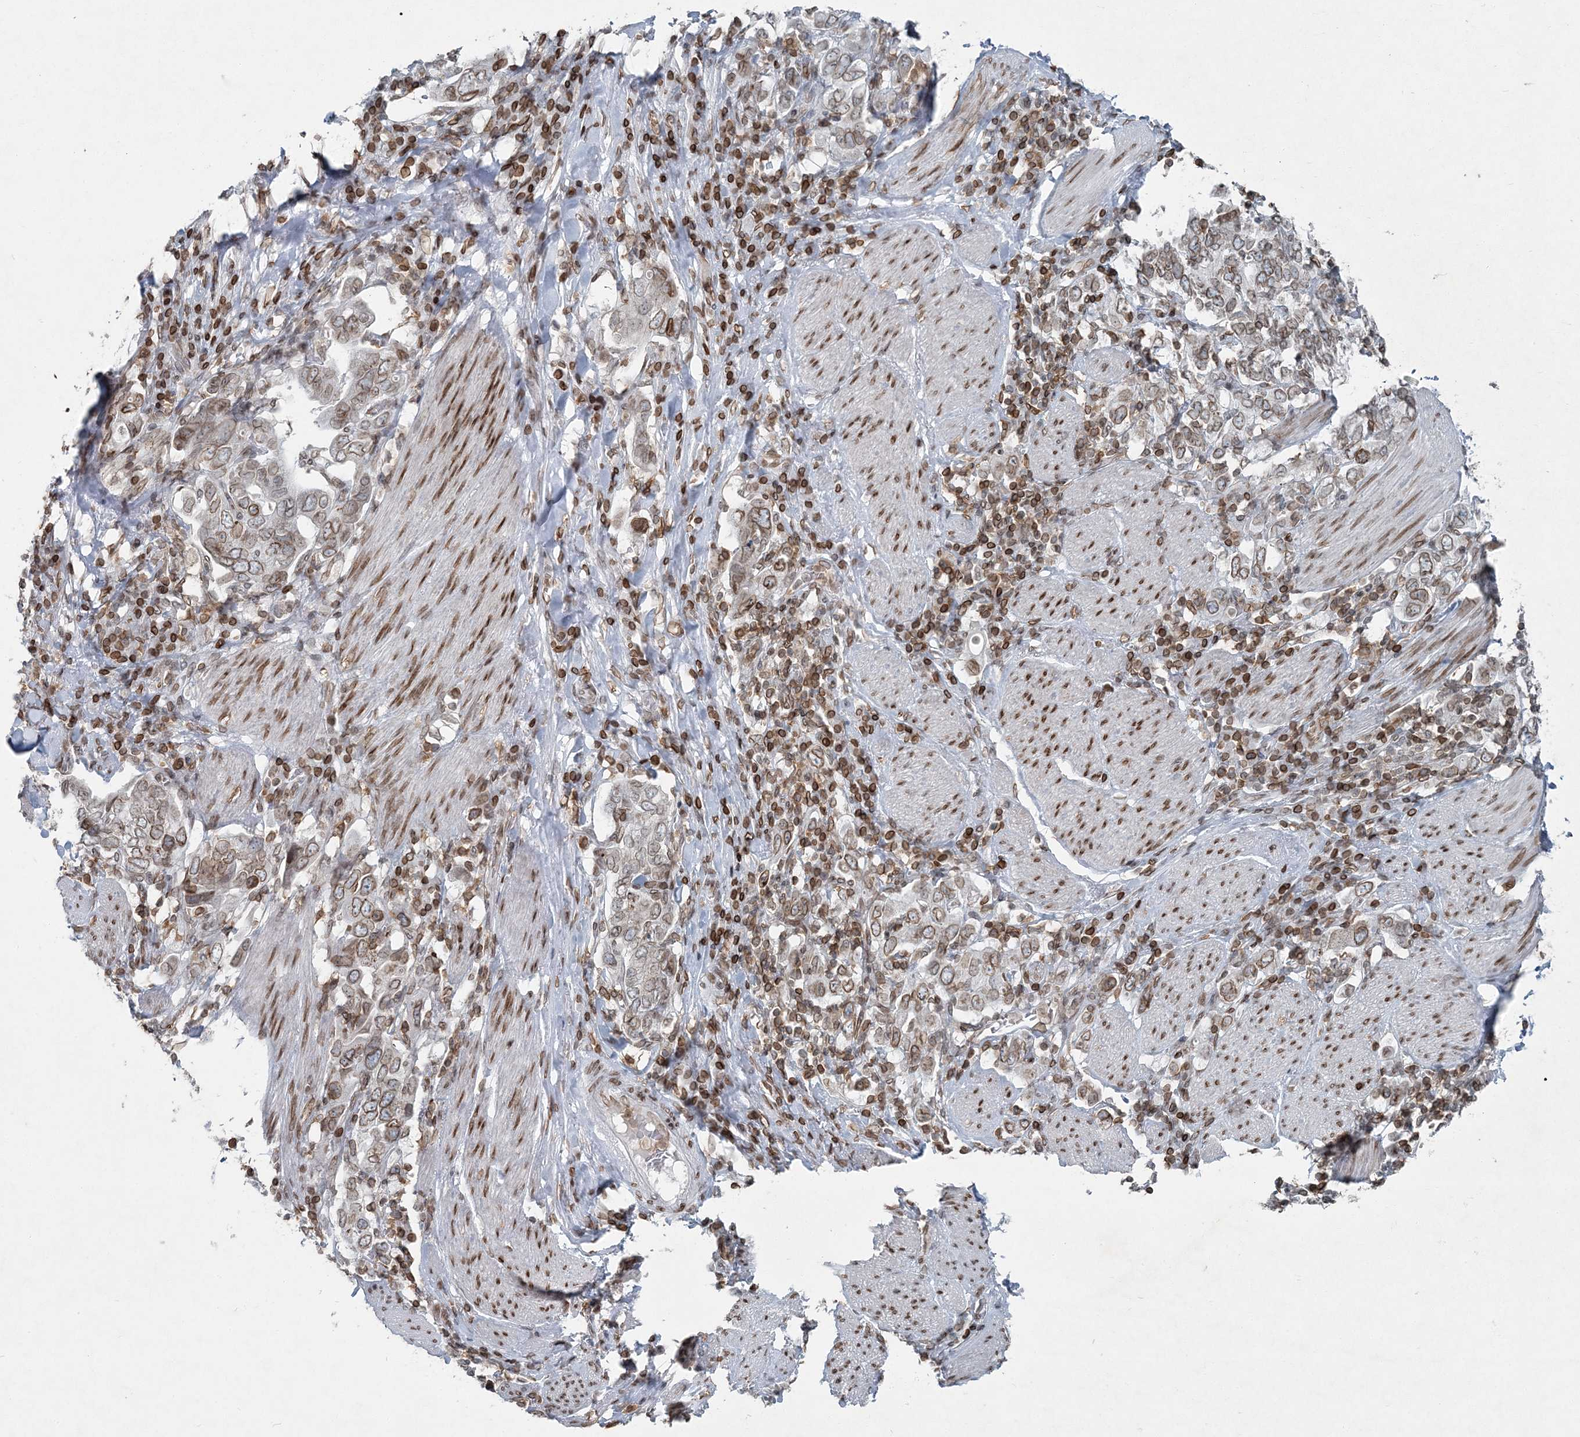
{"staining": {"intensity": "moderate", "quantity": ">75%", "location": "cytoplasmic/membranous,nuclear"}, "tissue": "stomach cancer", "cell_type": "Tumor cells", "image_type": "cancer", "snomed": [{"axis": "morphology", "description": "Adenocarcinoma, NOS"}, {"axis": "topography", "description": "Stomach, upper"}], "caption": "Immunohistochemistry (IHC) image of neoplastic tissue: adenocarcinoma (stomach) stained using immunohistochemistry displays medium levels of moderate protein expression localized specifically in the cytoplasmic/membranous and nuclear of tumor cells, appearing as a cytoplasmic/membranous and nuclear brown color.", "gene": "GJD4", "patient": {"sex": "male", "age": 62}}